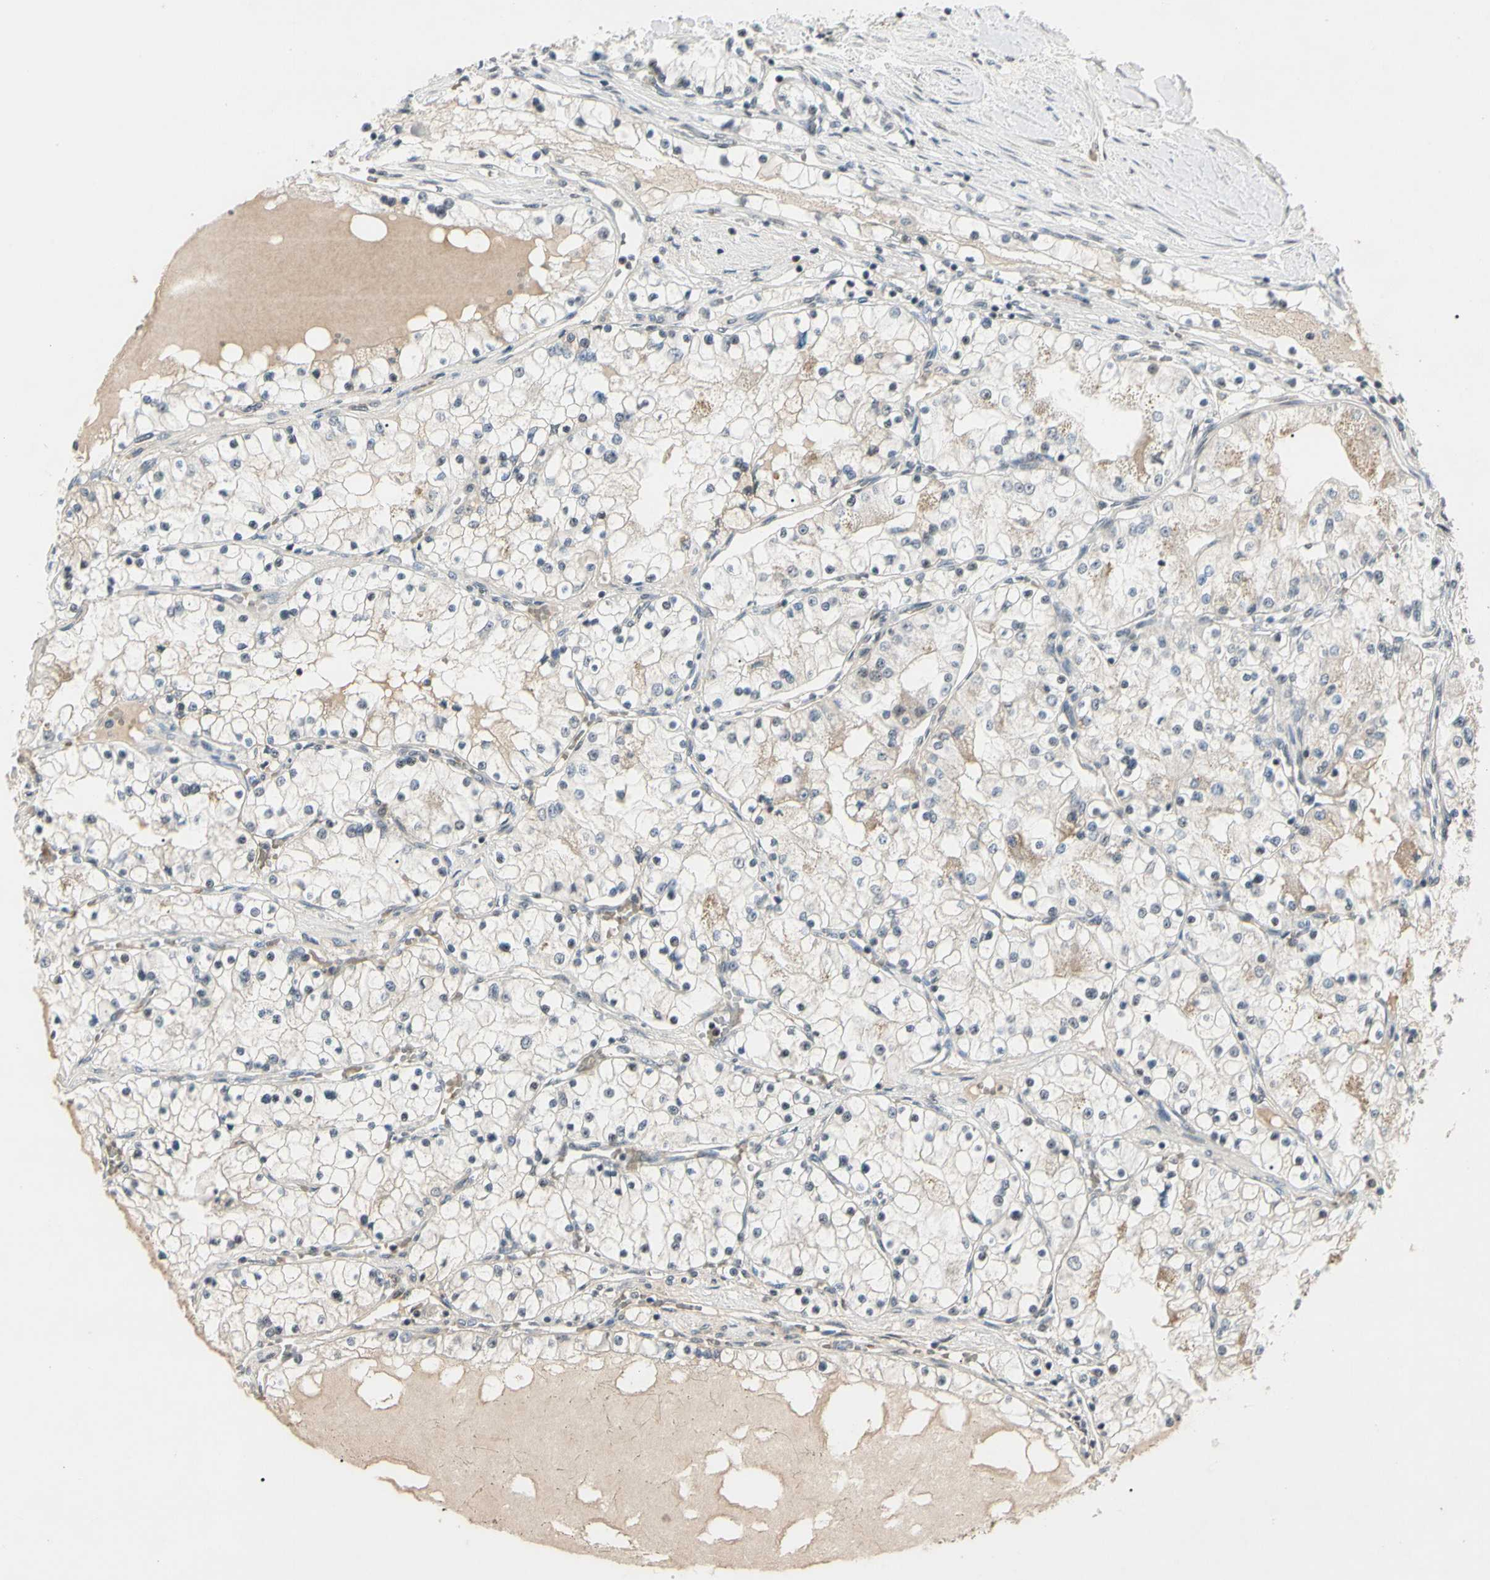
{"staining": {"intensity": "weak", "quantity": "<25%", "location": "cytoplasmic/membranous"}, "tissue": "renal cancer", "cell_type": "Tumor cells", "image_type": "cancer", "snomed": [{"axis": "morphology", "description": "Adenocarcinoma, NOS"}, {"axis": "topography", "description": "Kidney"}], "caption": "High power microscopy photomicrograph of an immunohistochemistry image of renal cancer (adenocarcinoma), revealing no significant positivity in tumor cells.", "gene": "GREM1", "patient": {"sex": "male", "age": 68}}